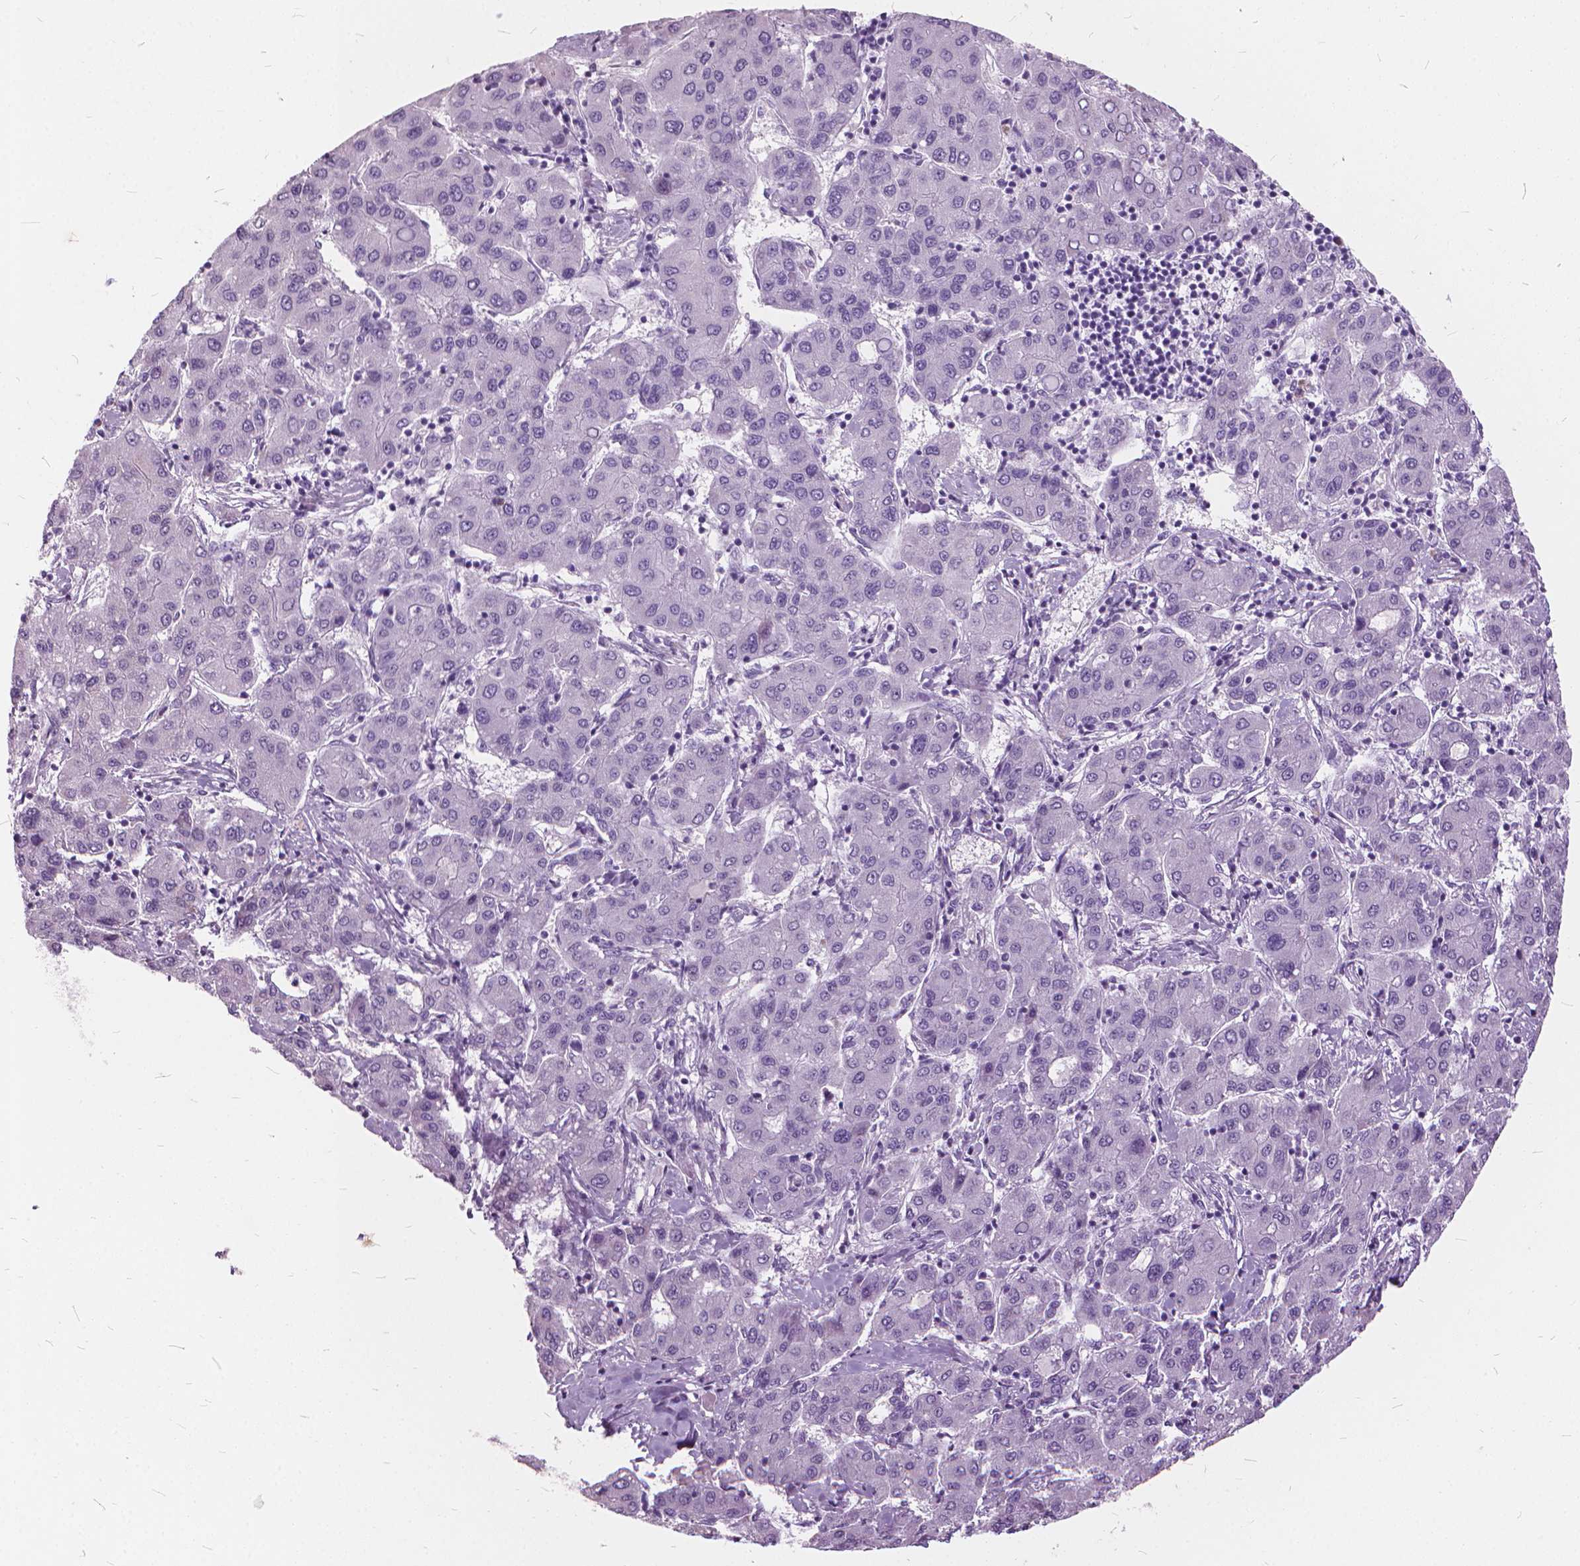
{"staining": {"intensity": "negative", "quantity": "none", "location": "none"}, "tissue": "liver cancer", "cell_type": "Tumor cells", "image_type": "cancer", "snomed": [{"axis": "morphology", "description": "Carcinoma, Hepatocellular, NOS"}, {"axis": "topography", "description": "Liver"}], "caption": "DAB (3,3'-diaminobenzidine) immunohistochemical staining of hepatocellular carcinoma (liver) demonstrates no significant positivity in tumor cells. The staining is performed using DAB (3,3'-diaminobenzidine) brown chromogen with nuclei counter-stained in using hematoxylin.", "gene": "DNM1", "patient": {"sex": "male", "age": 65}}